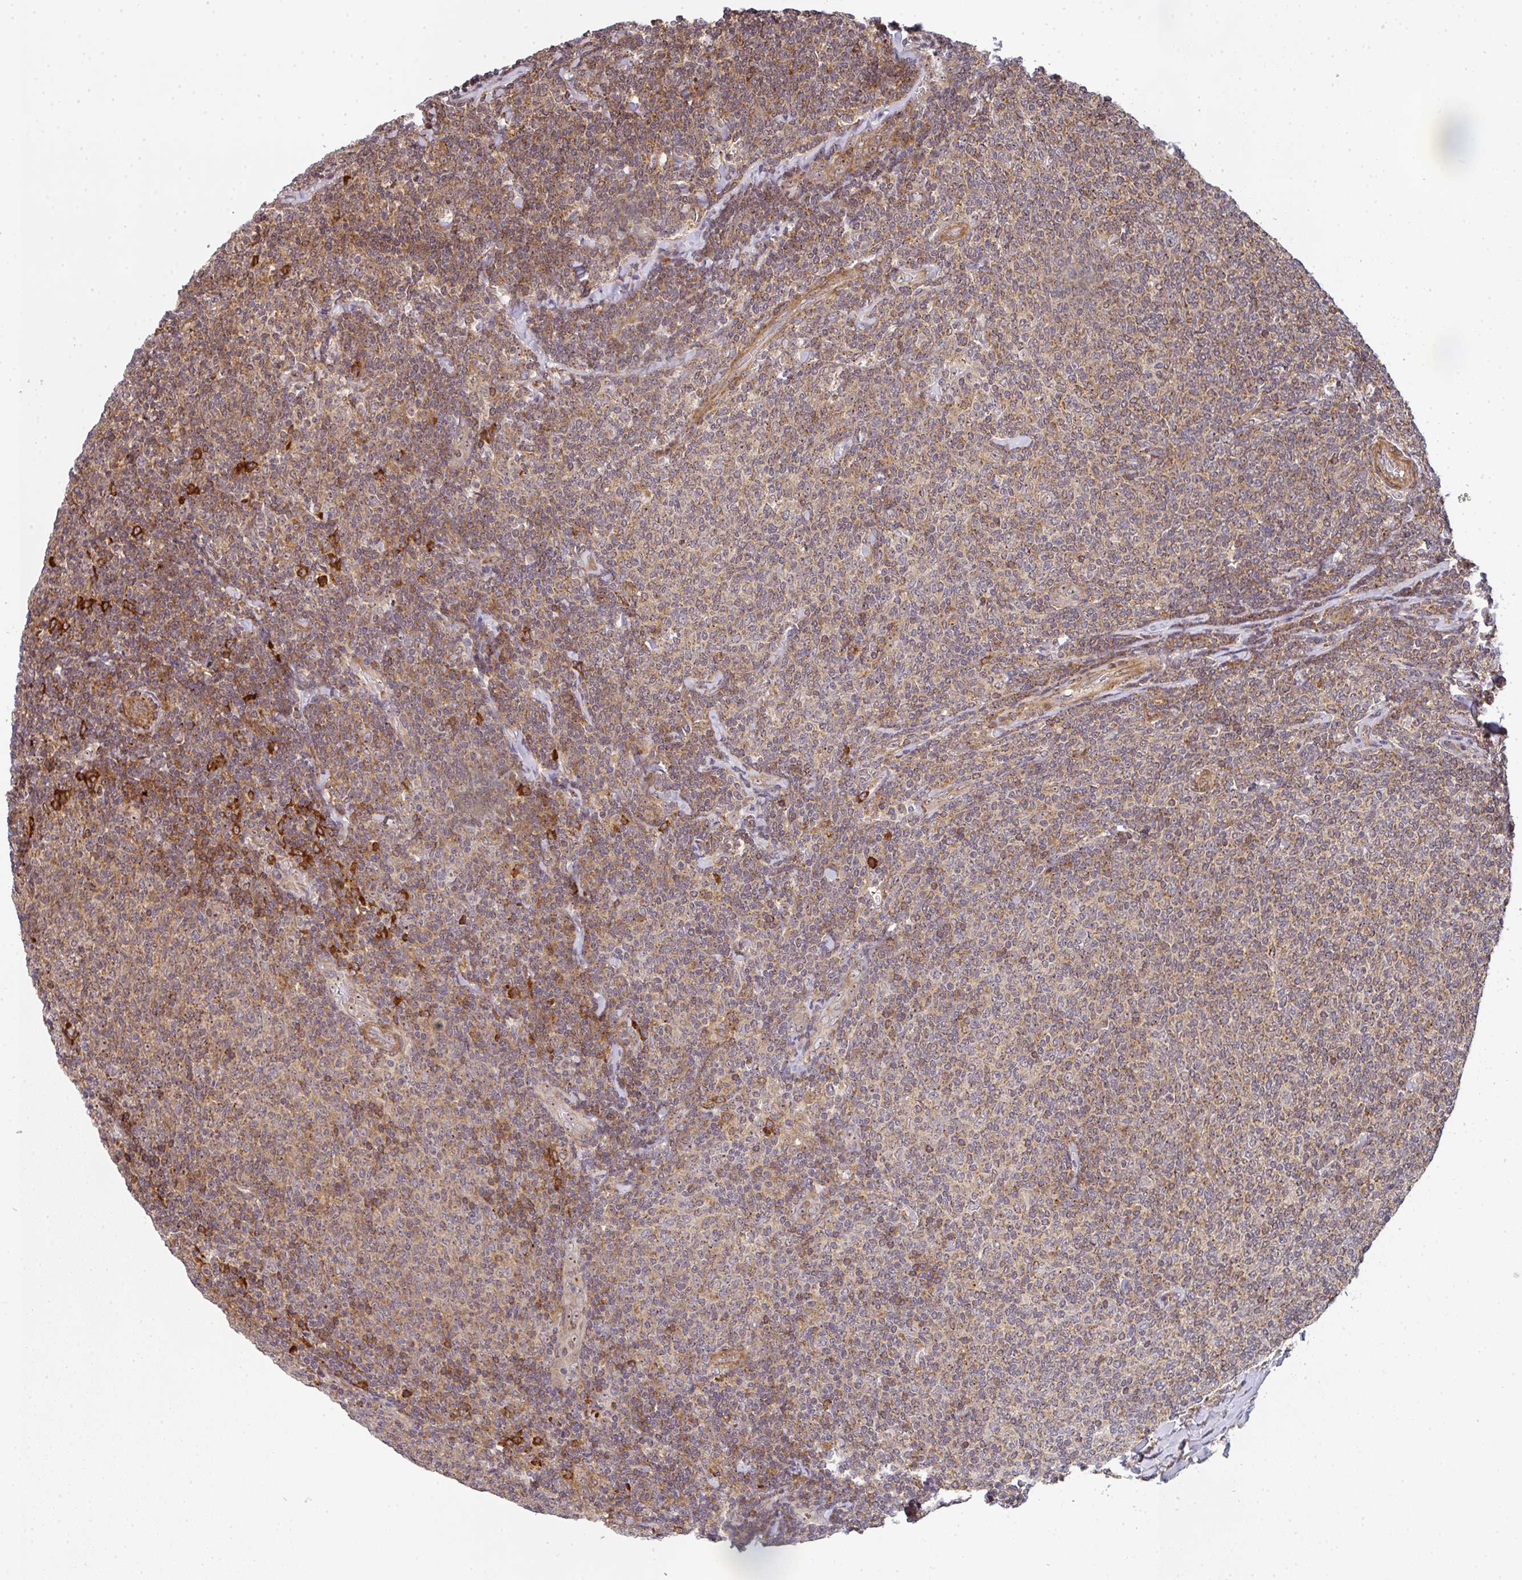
{"staining": {"intensity": "moderate", "quantity": ">75%", "location": "cytoplasmic/membranous"}, "tissue": "lymphoma", "cell_type": "Tumor cells", "image_type": "cancer", "snomed": [{"axis": "morphology", "description": "Malignant lymphoma, non-Hodgkin's type, Low grade"}, {"axis": "topography", "description": "Lymph node"}], "caption": "Moderate cytoplasmic/membranous positivity for a protein is present in about >75% of tumor cells of low-grade malignant lymphoma, non-Hodgkin's type using IHC.", "gene": "SIMC1", "patient": {"sex": "male", "age": 52}}